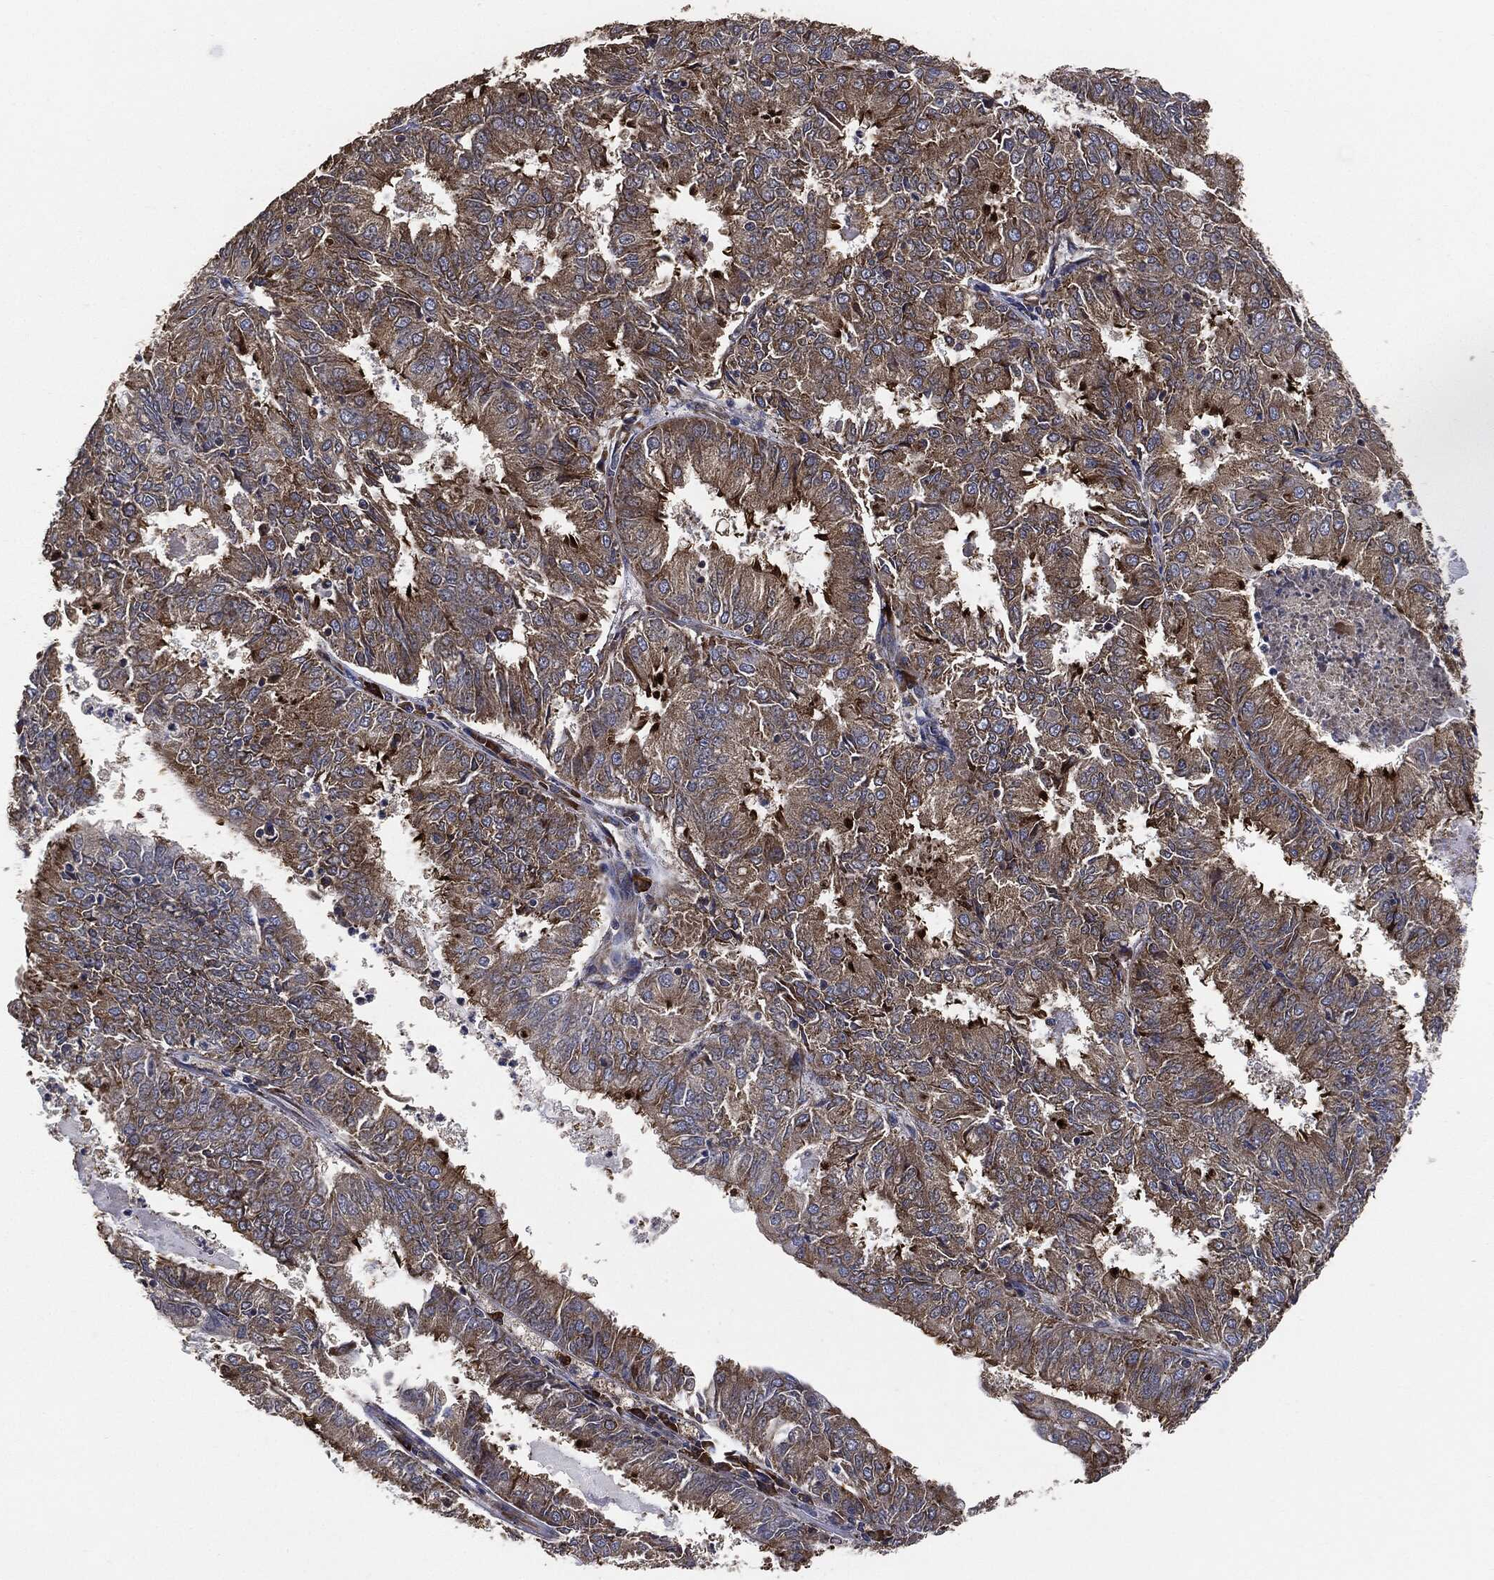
{"staining": {"intensity": "strong", "quantity": "<25%", "location": "cytoplasmic/membranous"}, "tissue": "endometrial cancer", "cell_type": "Tumor cells", "image_type": "cancer", "snomed": [{"axis": "morphology", "description": "Adenocarcinoma, NOS"}, {"axis": "topography", "description": "Endometrium"}], "caption": "Strong cytoplasmic/membranous protein positivity is present in approximately <25% of tumor cells in endometrial cancer (adenocarcinoma).", "gene": "STK3", "patient": {"sex": "female", "age": 57}}